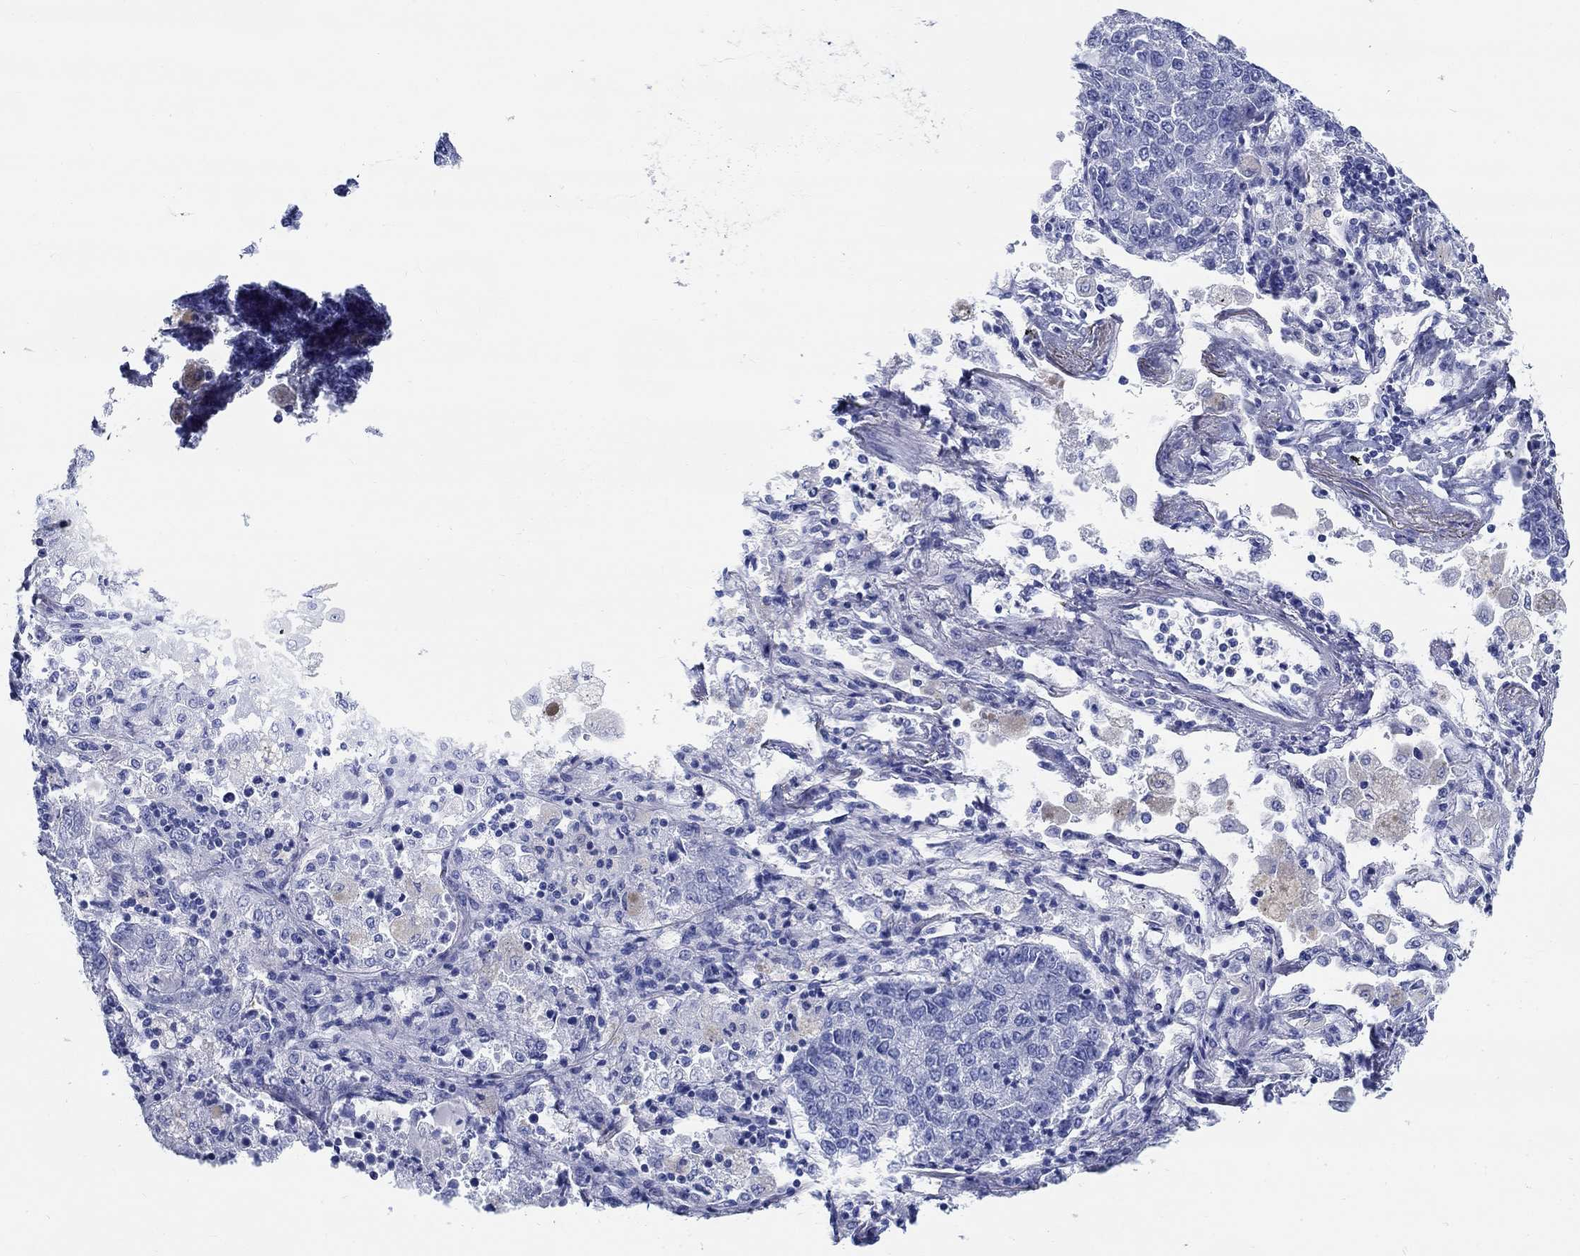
{"staining": {"intensity": "negative", "quantity": "none", "location": "none"}, "tissue": "lung cancer", "cell_type": "Tumor cells", "image_type": "cancer", "snomed": [{"axis": "morphology", "description": "Adenocarcinoma, NOS"}, {"axis": "topography", "description": "Lung"}], "caption": "Lung cancer was stained to show a protein in brown. There is no significant expression in tumor cells.", "gene": "FBXO2", "patient": {"sex": "male", "age": 49}}